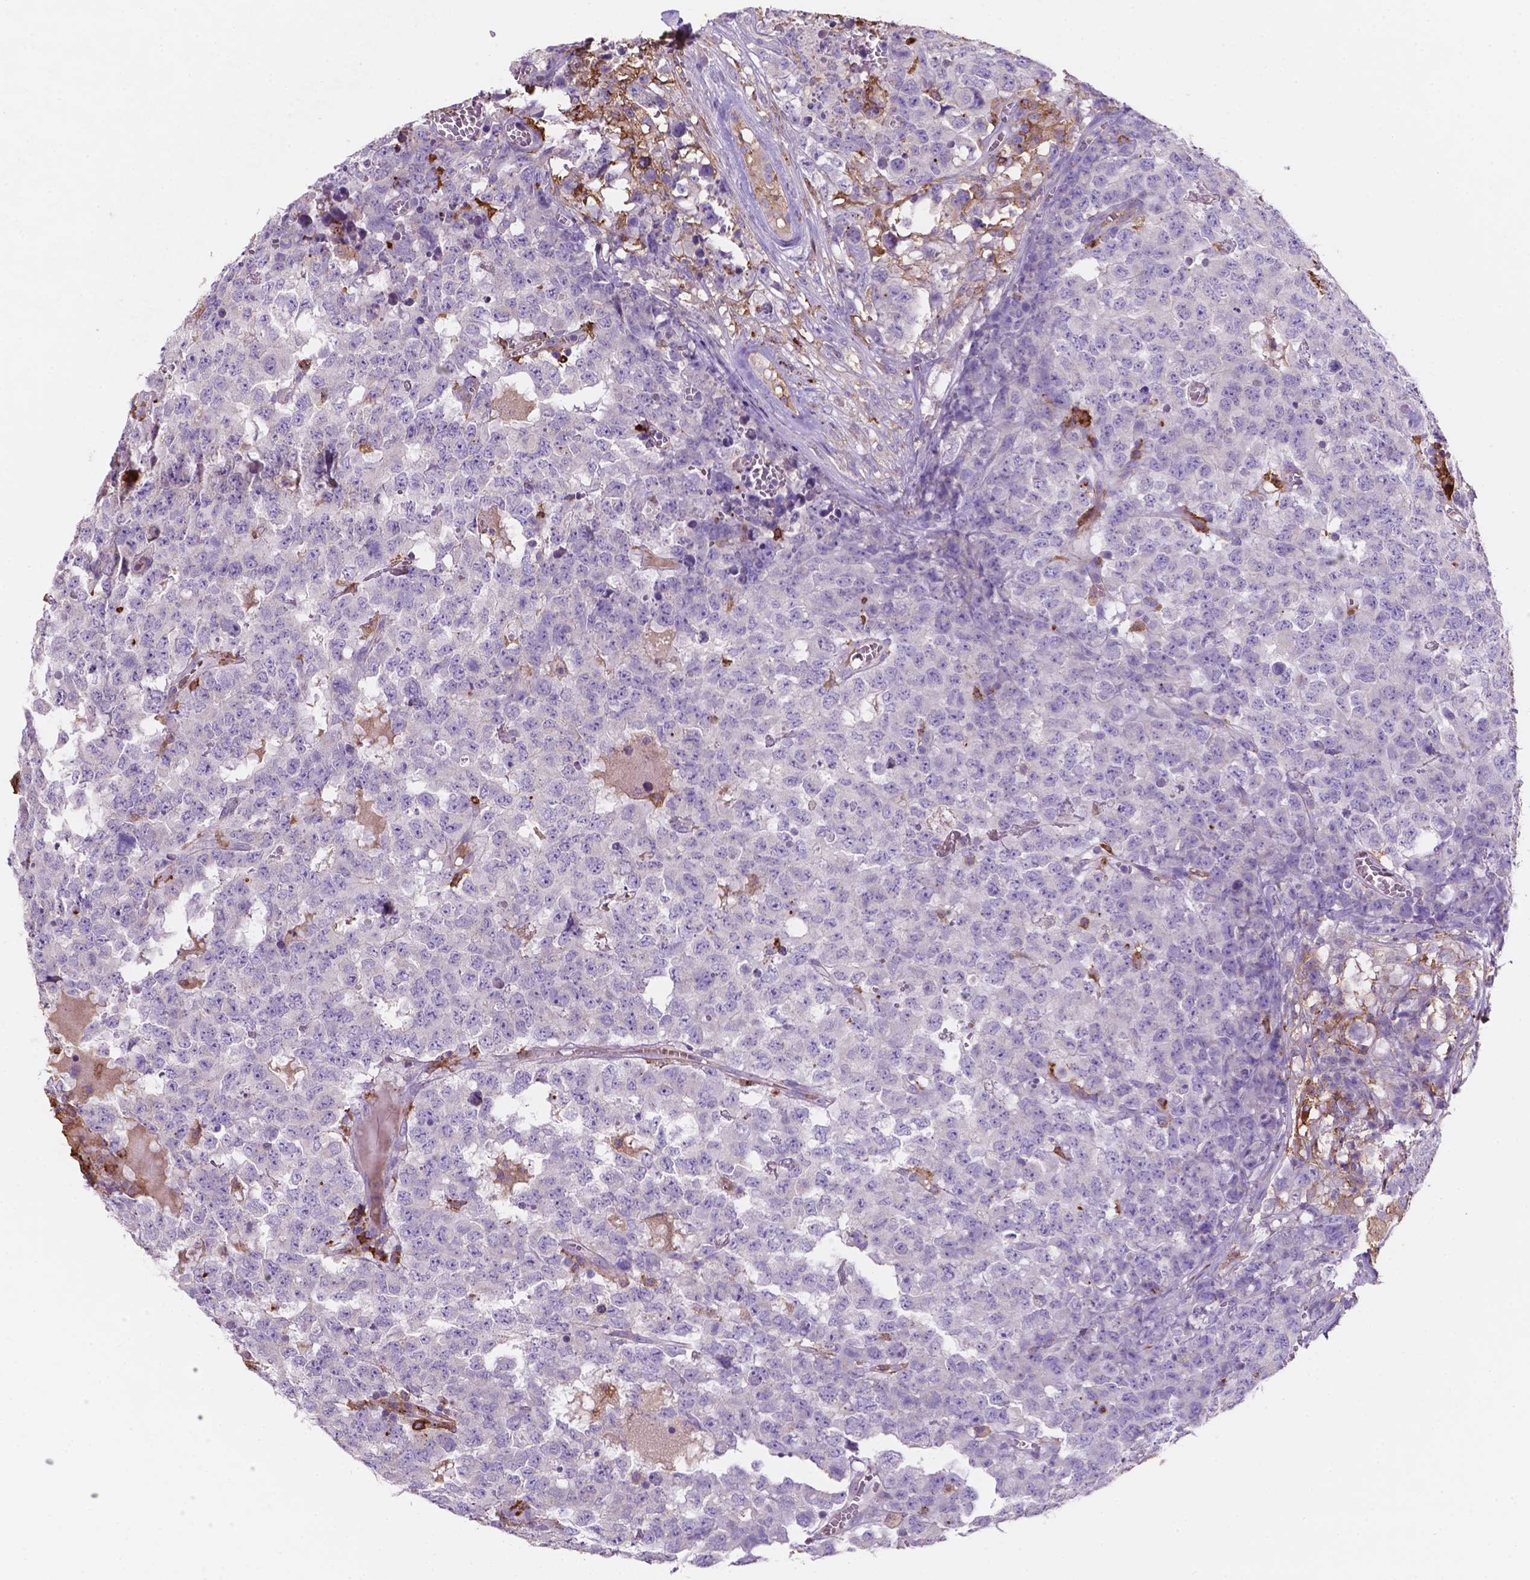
{"staining": {"intensity": "negative", "quantity": "none", "location": "none"}, "tissue": "testis cancer", "cell_type": "Tumor cells", "image_type": "cancer", "snomed": [{"axis": "morphology", "description": "Carcinoma, Embryonal, NOS"}, {"axis": "topography", "description": "Testis"}], "caption": "This image is of testis cancer stained with immunohistochemistry (IHC) to label a protein in brown with the nuclei are counter-stained blue. There is no positivity in tumor cells.", "gene": "MKRN2OS", "patient": {"sex": "male", "age": 23}}